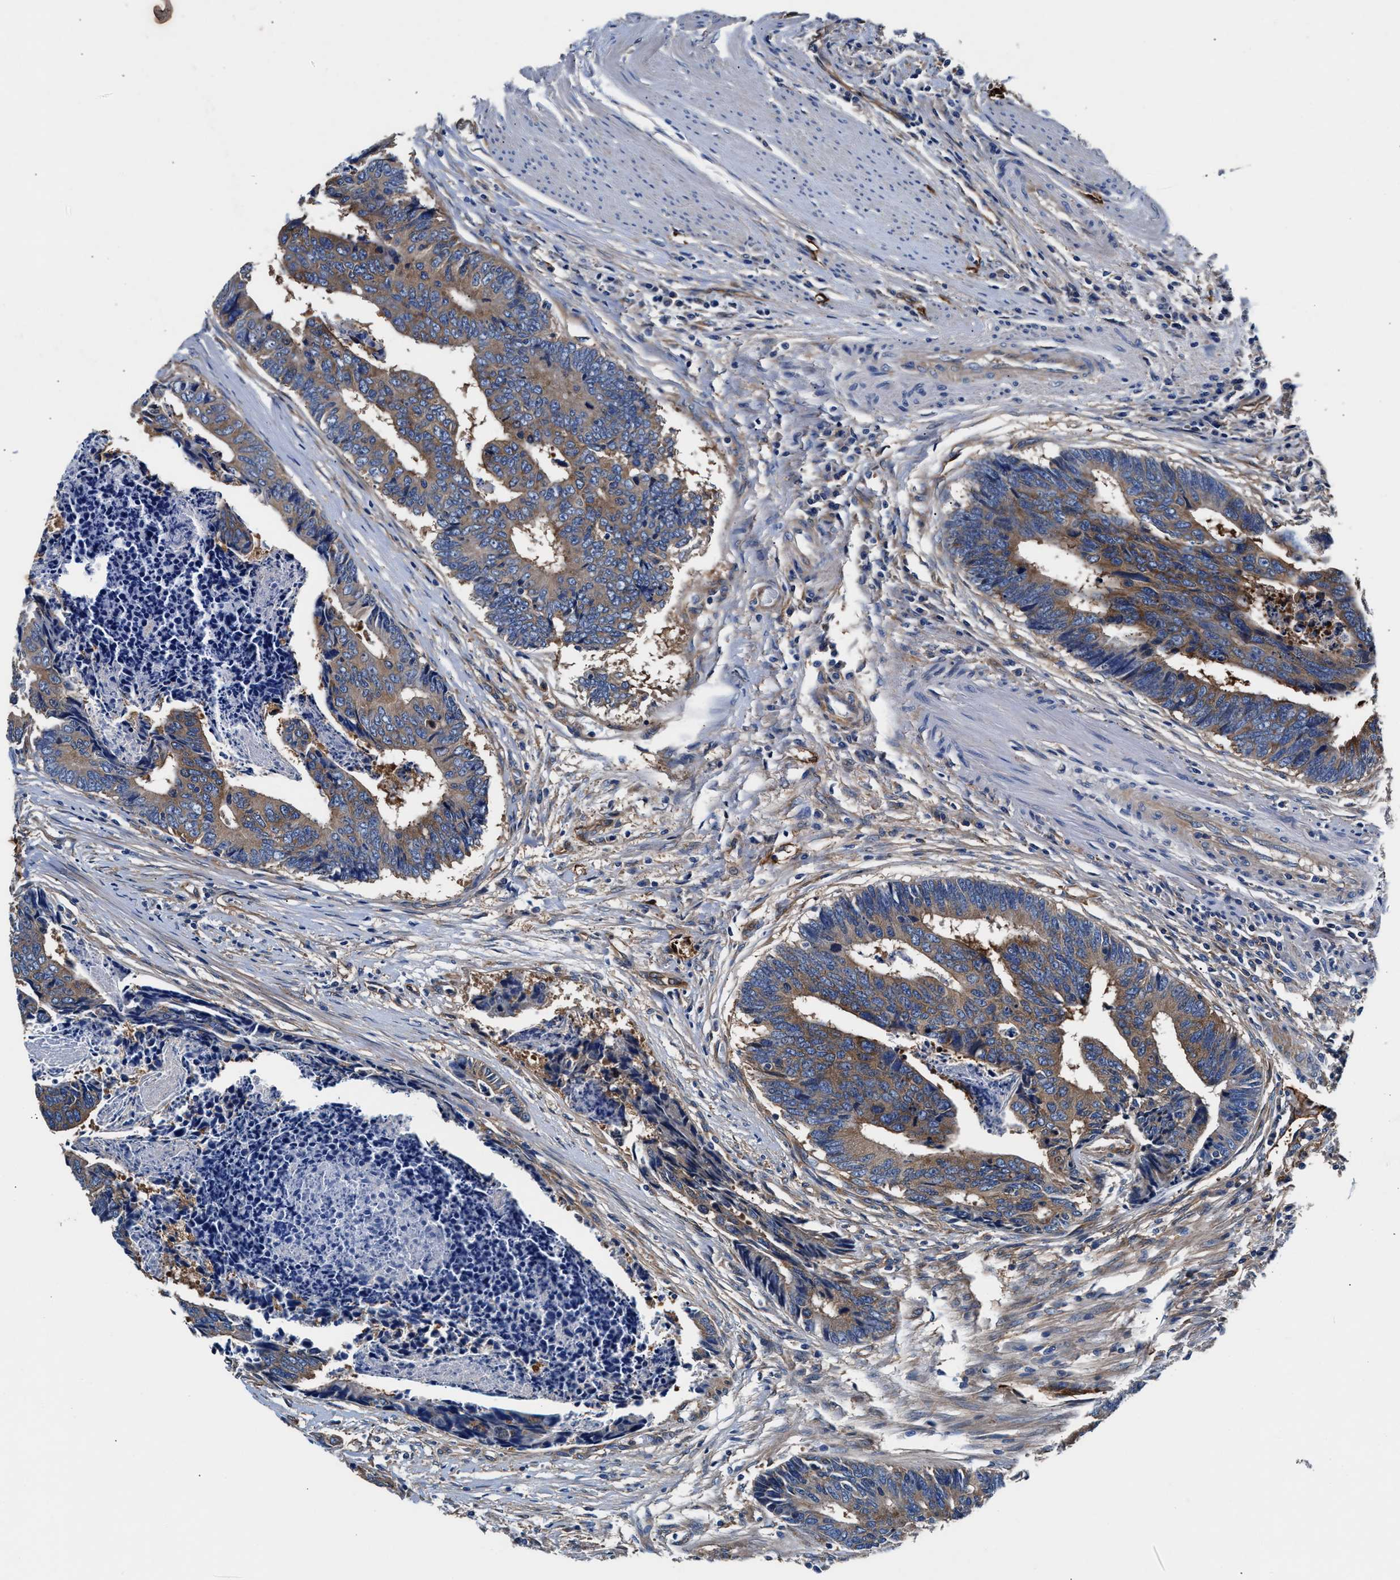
{"staining": {"intensity": "moderate", "quantity": "25%-75%", "location": "cytoplasmic/membranous"}, "tissue": "colorectal cancer", "cell_type": "Tumor cells", "image_type": "cancer", "snomed": [{"axis": "morphology", "description": "Adenocarcinoma, NOS"}, {"axis": "topography", "description": "Rectum"}], "caption": "Human colorectal adenocarcinoma stained with a brown dye exhibits moderate cytoplasmic/membranous positive expression in about 25%-75% of tumor cells.", "gene": "SH3GL1", "patient": {"sex": "male", "age": 84}}